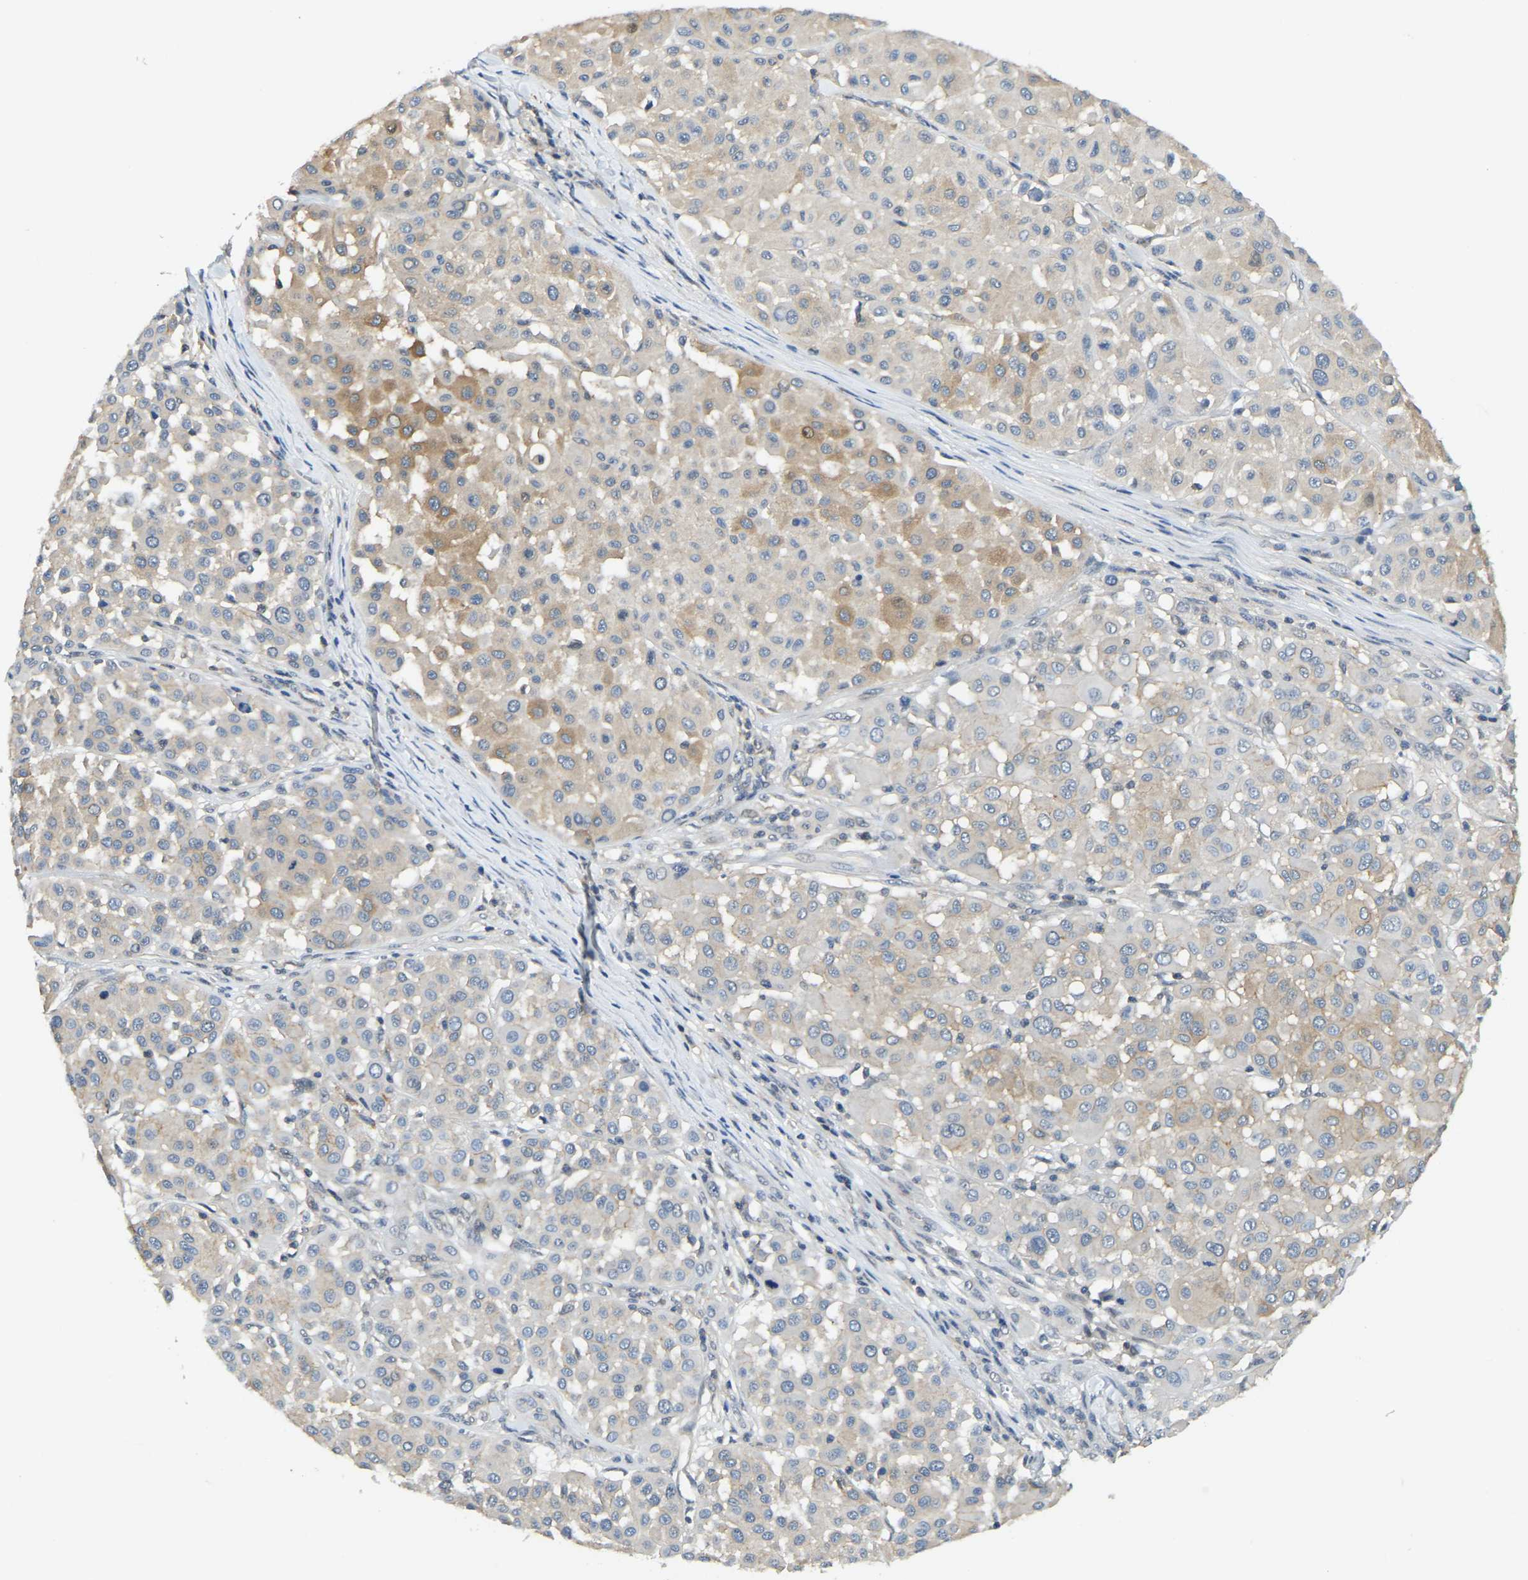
{"staining": {"intensity": "weak", "quantity": "<25%", "location": "cytoplasmic/membranous"}, "tissue": "melanoma", "cell_type": "Tumor cells", "image_type": "cancer", "snomed": [{"axis": "morphology", "description": "Malignant melanoma, Metastatic site"}, {"axis": "topography", "description": "Soft tissue"}], "caption": "This image is of malignant melanoma (metastatic site) stained with immunohistochemistry to label a protein in brown with the nuclei are counter-stained blue. There is no positivity in tumor cells. (DAB IHC, high magnification).", "gene": "AHNAK", "patient": {"sex": "male", "age": 41}}